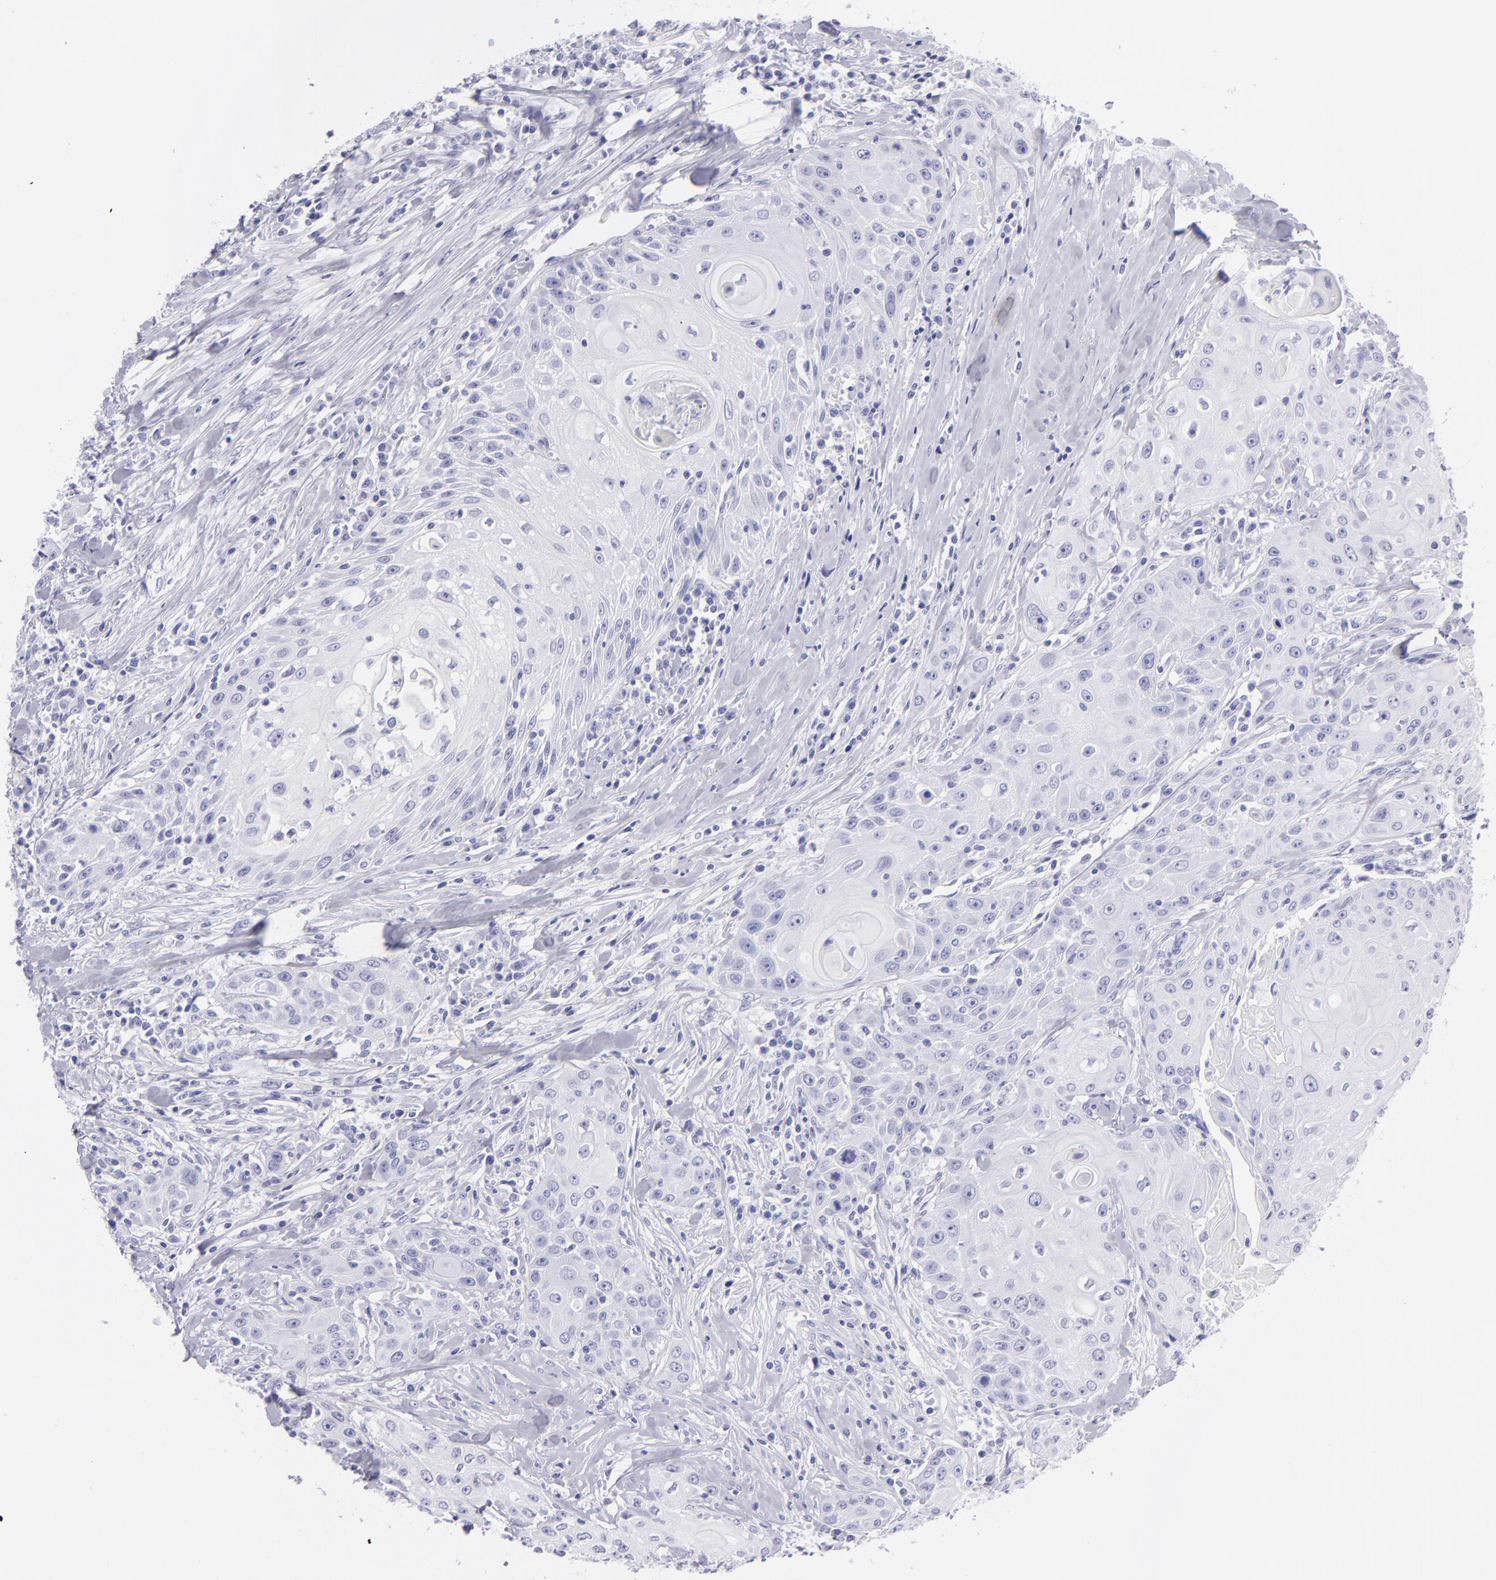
{"staining": {"intensity": "negative", "quantity": "none", "location": "none"}, "tissue": "head and neck cancer", "cell_type": "Tumor cells", "image_type": "cancer", "snomed": [{"axis": "morphology", "description": "Squamous cell carcinoma, NOS"}, {"axis": "topography", "description": "Oral tissue"}, {"axis": "topography", "description": "Head-Neck"}], "caption": "High magnification brightfield microscopy of head and neck cancer (squamous cell carcinoma) stained with DAB (3,3'-diaminobenzidine) (brown) and counterstained with hematoxylin (blue): tumor cells show no significant positivity.", "gene": "PRPH", "patient": {"sex": "female", "age": 82}}